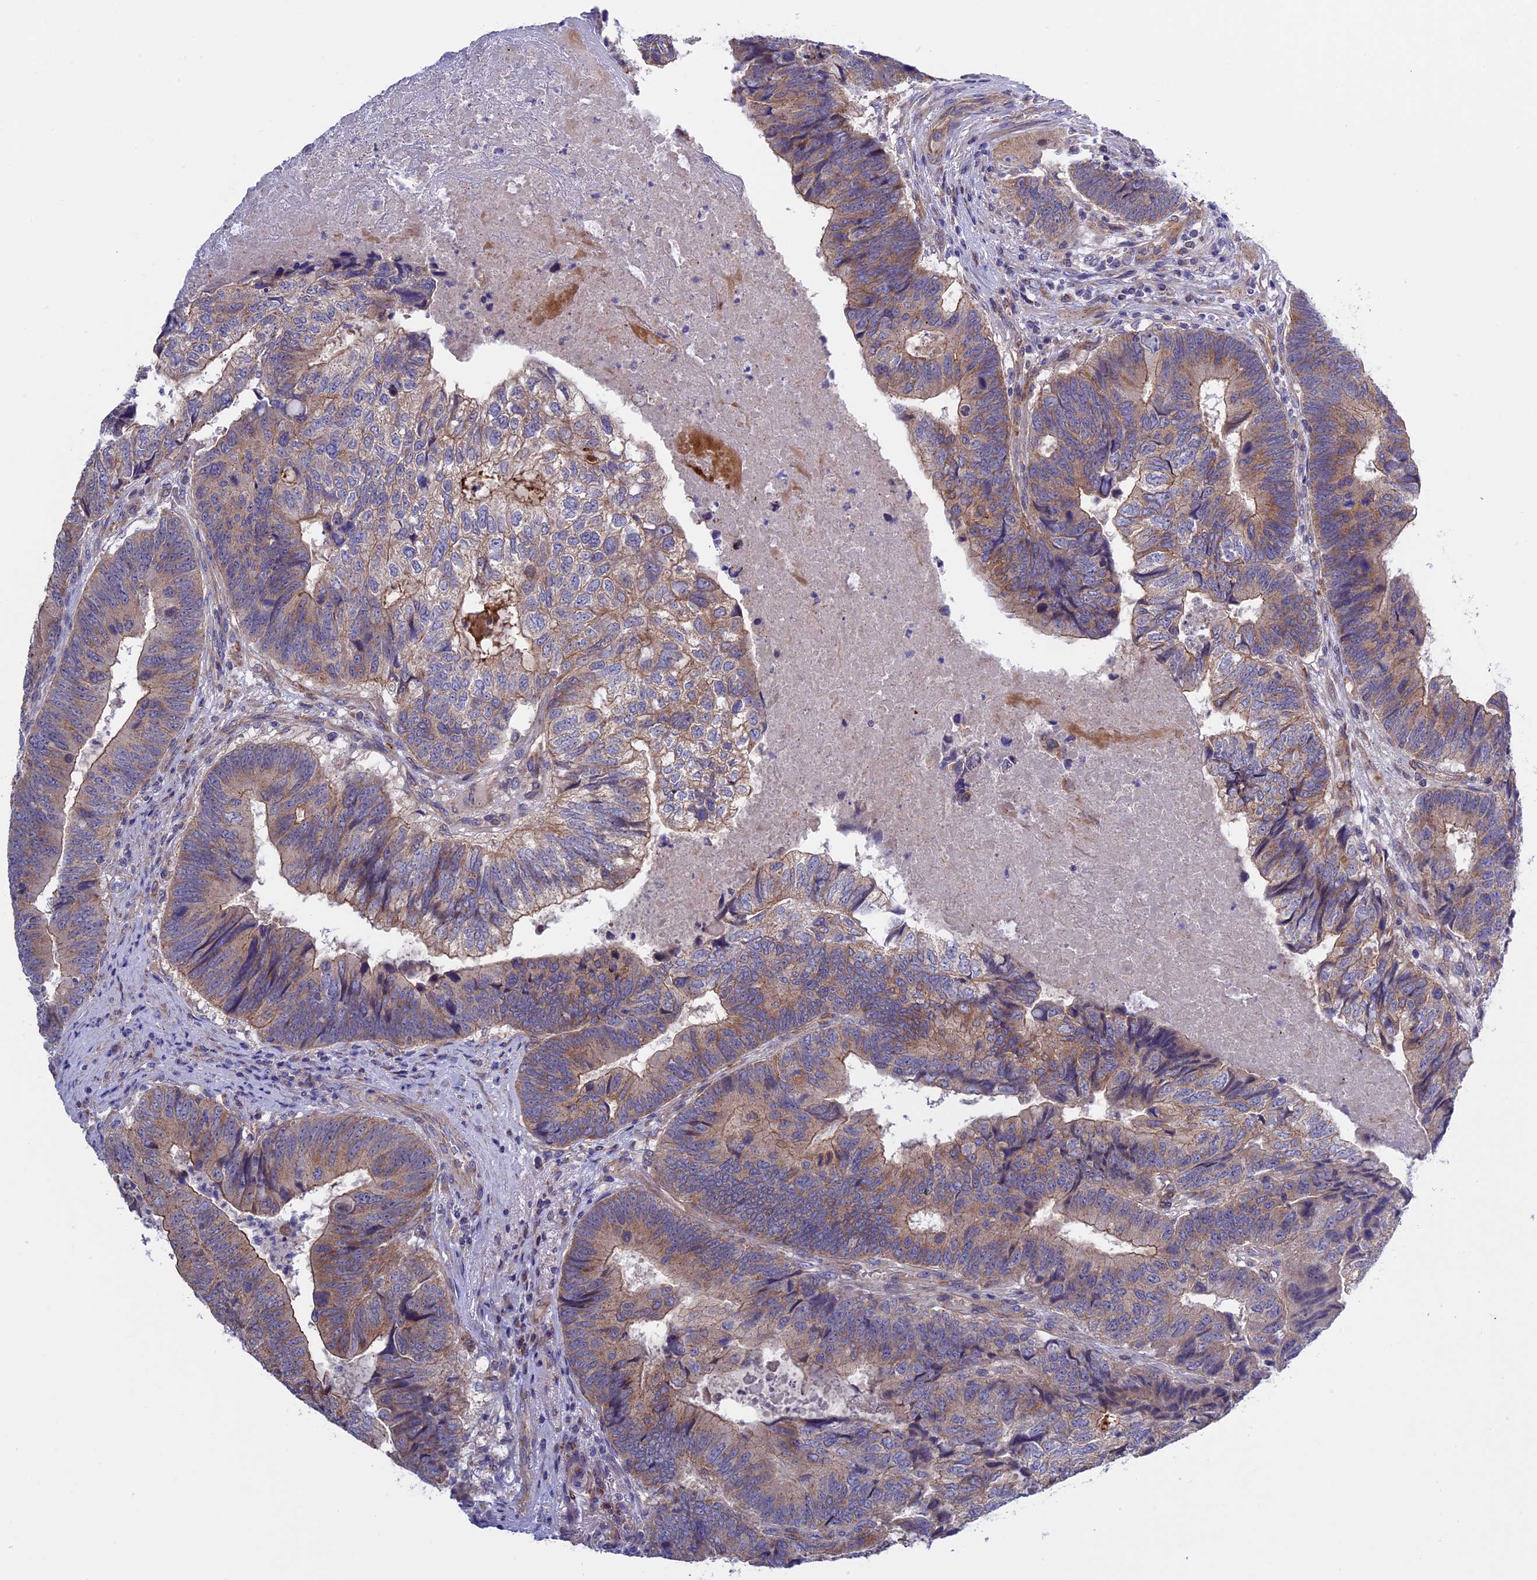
{"staining": {"intensity": "moderate", "quantity": ">75%", "location": "cytoplasmic/membranous"}, "tissue": "colorectal cancer", "cell_type": "Tumor cells", "image_type": "cancer", "snomed": [{"axis": "morphology", "description": "Adenocarcinoma, NOS"}, {"axis": "topography", "description": "Colon"}], "caption": "Brown immunohistochemical staining in colorectal adenocarcinoma reveals moderate cytoplasmic/membranous positivity in approximately >75% of tumor cells.", "gene": "ETFDH", "patient": {"sex": "female", "age": 67}}